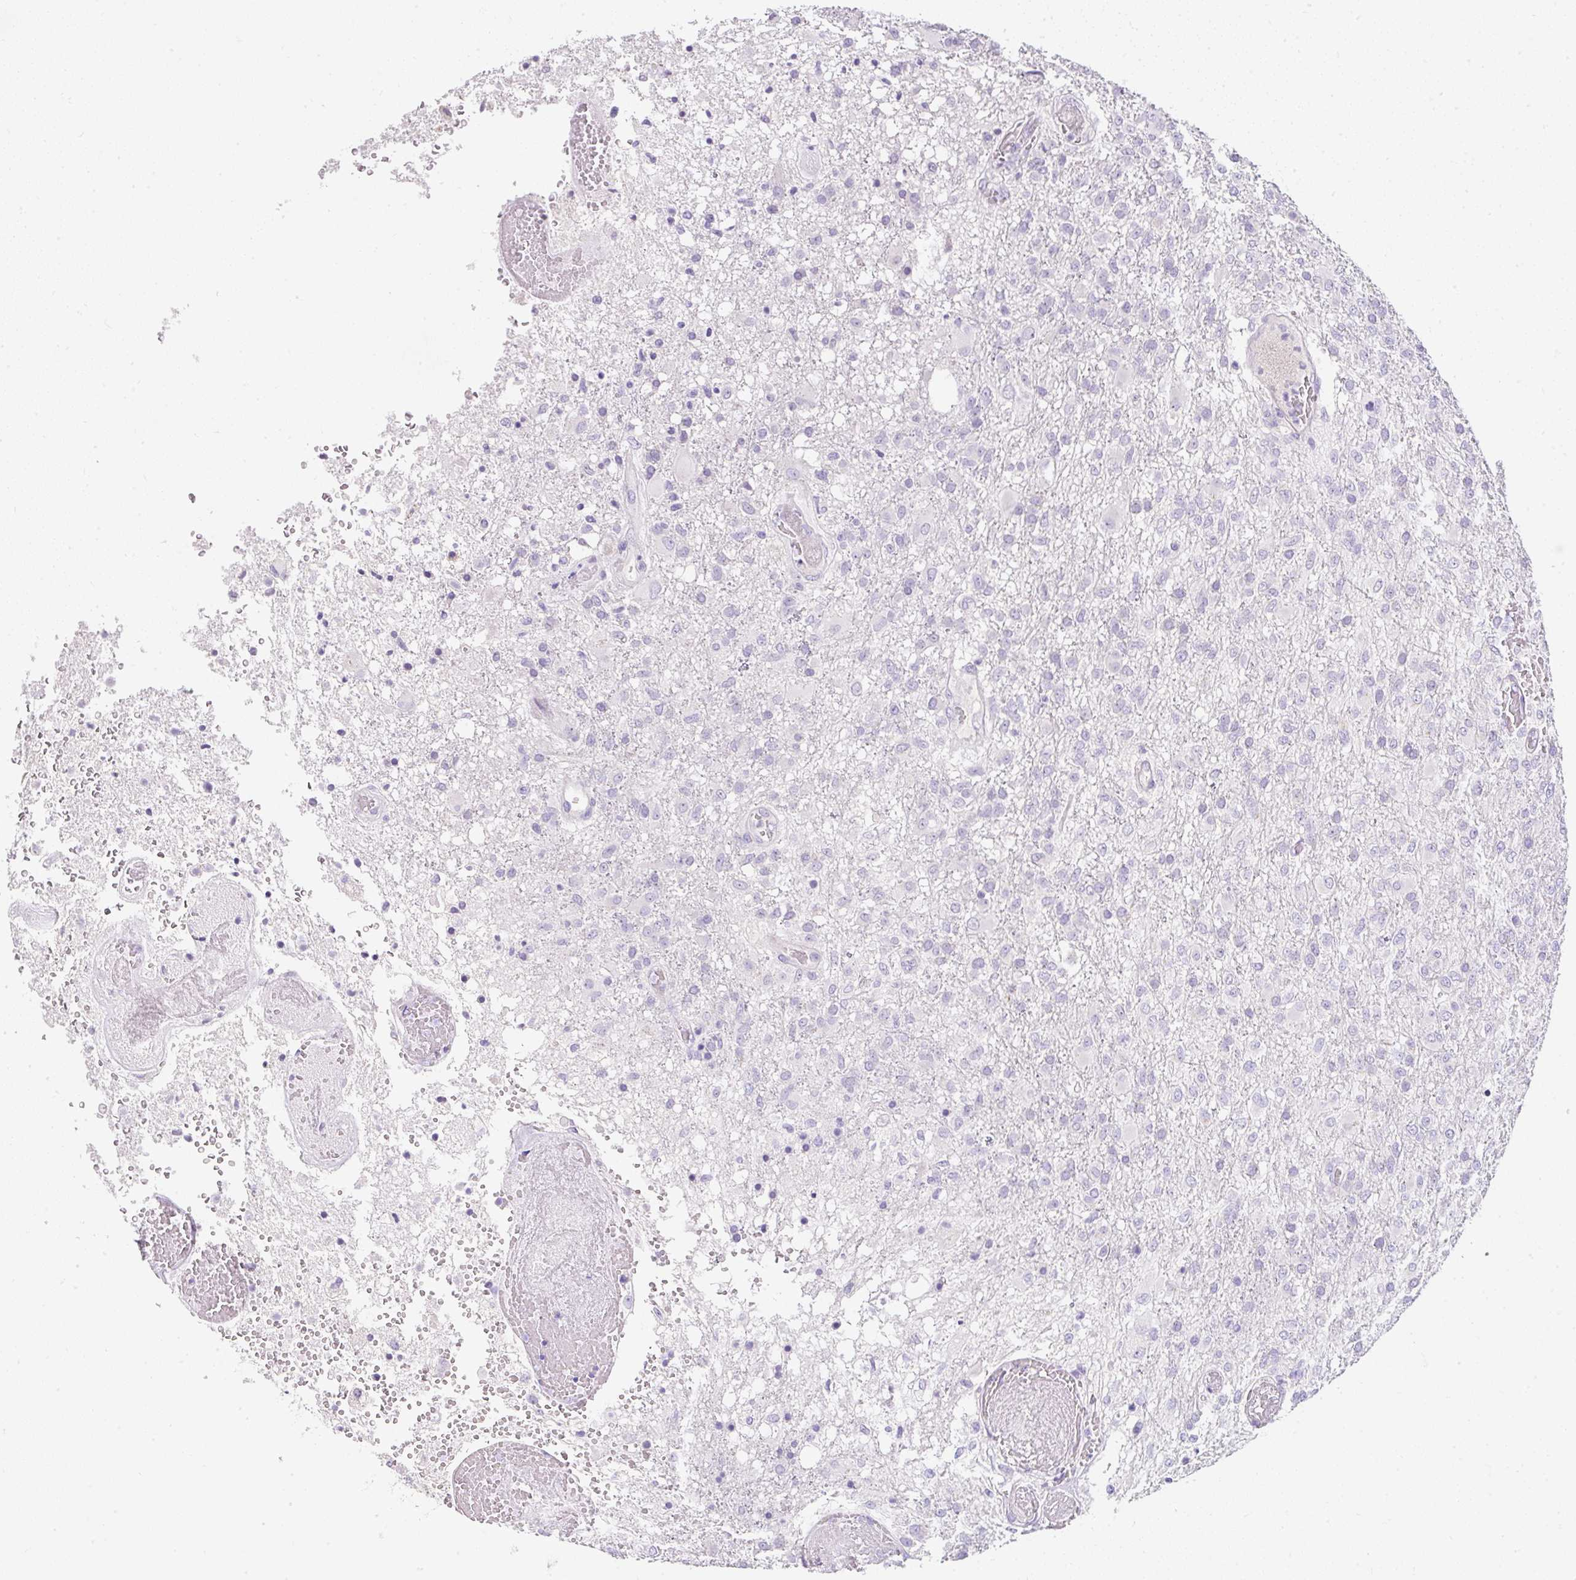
{"staining": {"intensity": "negative", "quantity": "none", "location": "none"}, "tissue": "glioma", "cell_type": "Tumor cells", "image_type": "cancer", "snomed": [{"axis": "morphology", "description": "Glioma, malignant, High grade"}, {"axis": "topography", "description": "Brain"}], "caption": "This is a image of IHC staining of glioma, which shows no staining in tumor cells.", "gene": "DTX4", "patient": {"sex": "female", "age": 74}}